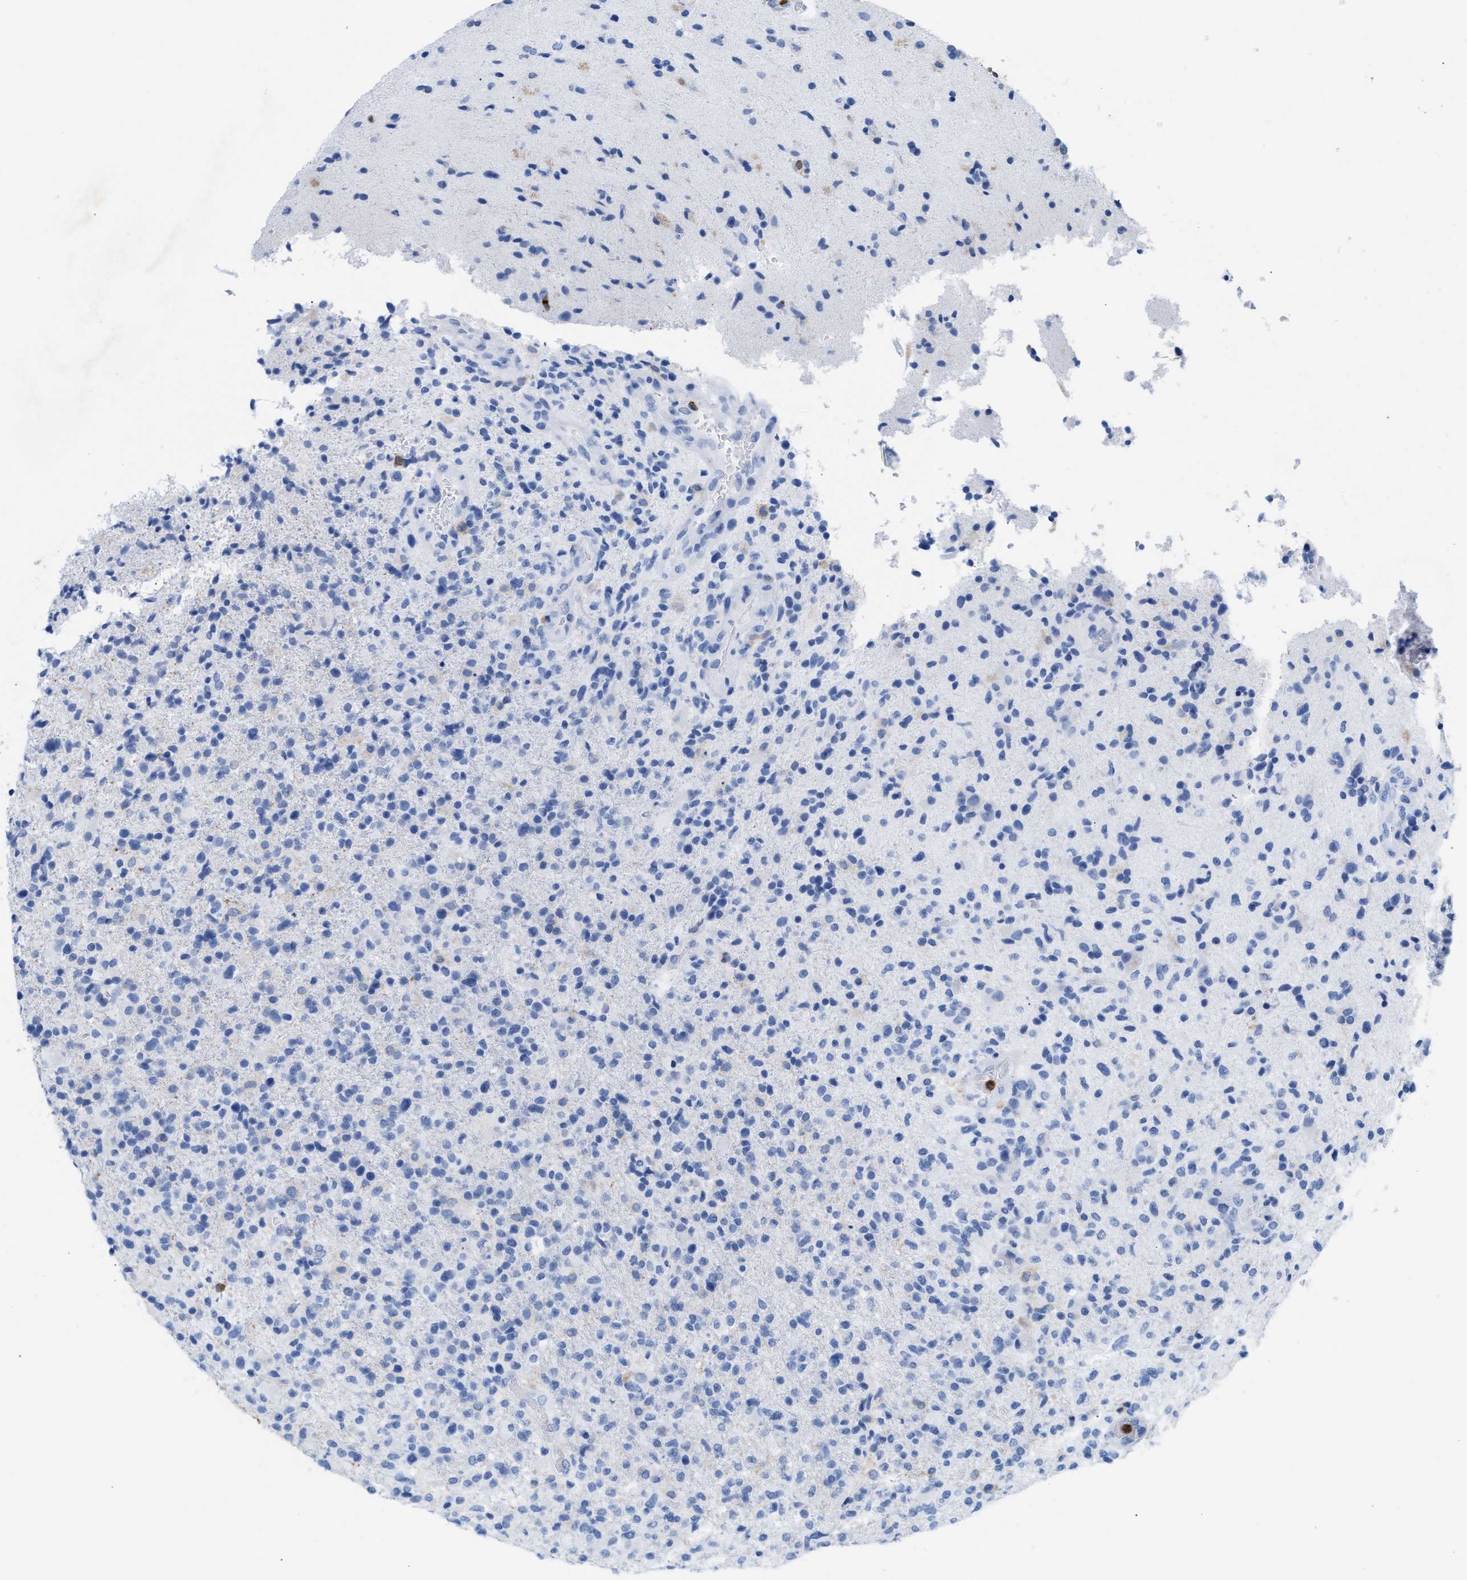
{"staining": {"intensity": "negative", "quantity": "none", "location": "none"}, "tissue": "glioma", "cell_type": "Tumor cells", "image_type": "cancer", "snomed": [{"axis": "morphology", "description": "Glioma, malignant, High grade"}, {"axis": "topography", "description": "Brain"}], "caption": "Malignant high-grade glioma stained for a protein using immunohistochemistry exhibits no staining tumor cells.", "gene": "LCP1", "patient": {"sex": "male", "age": 72}}